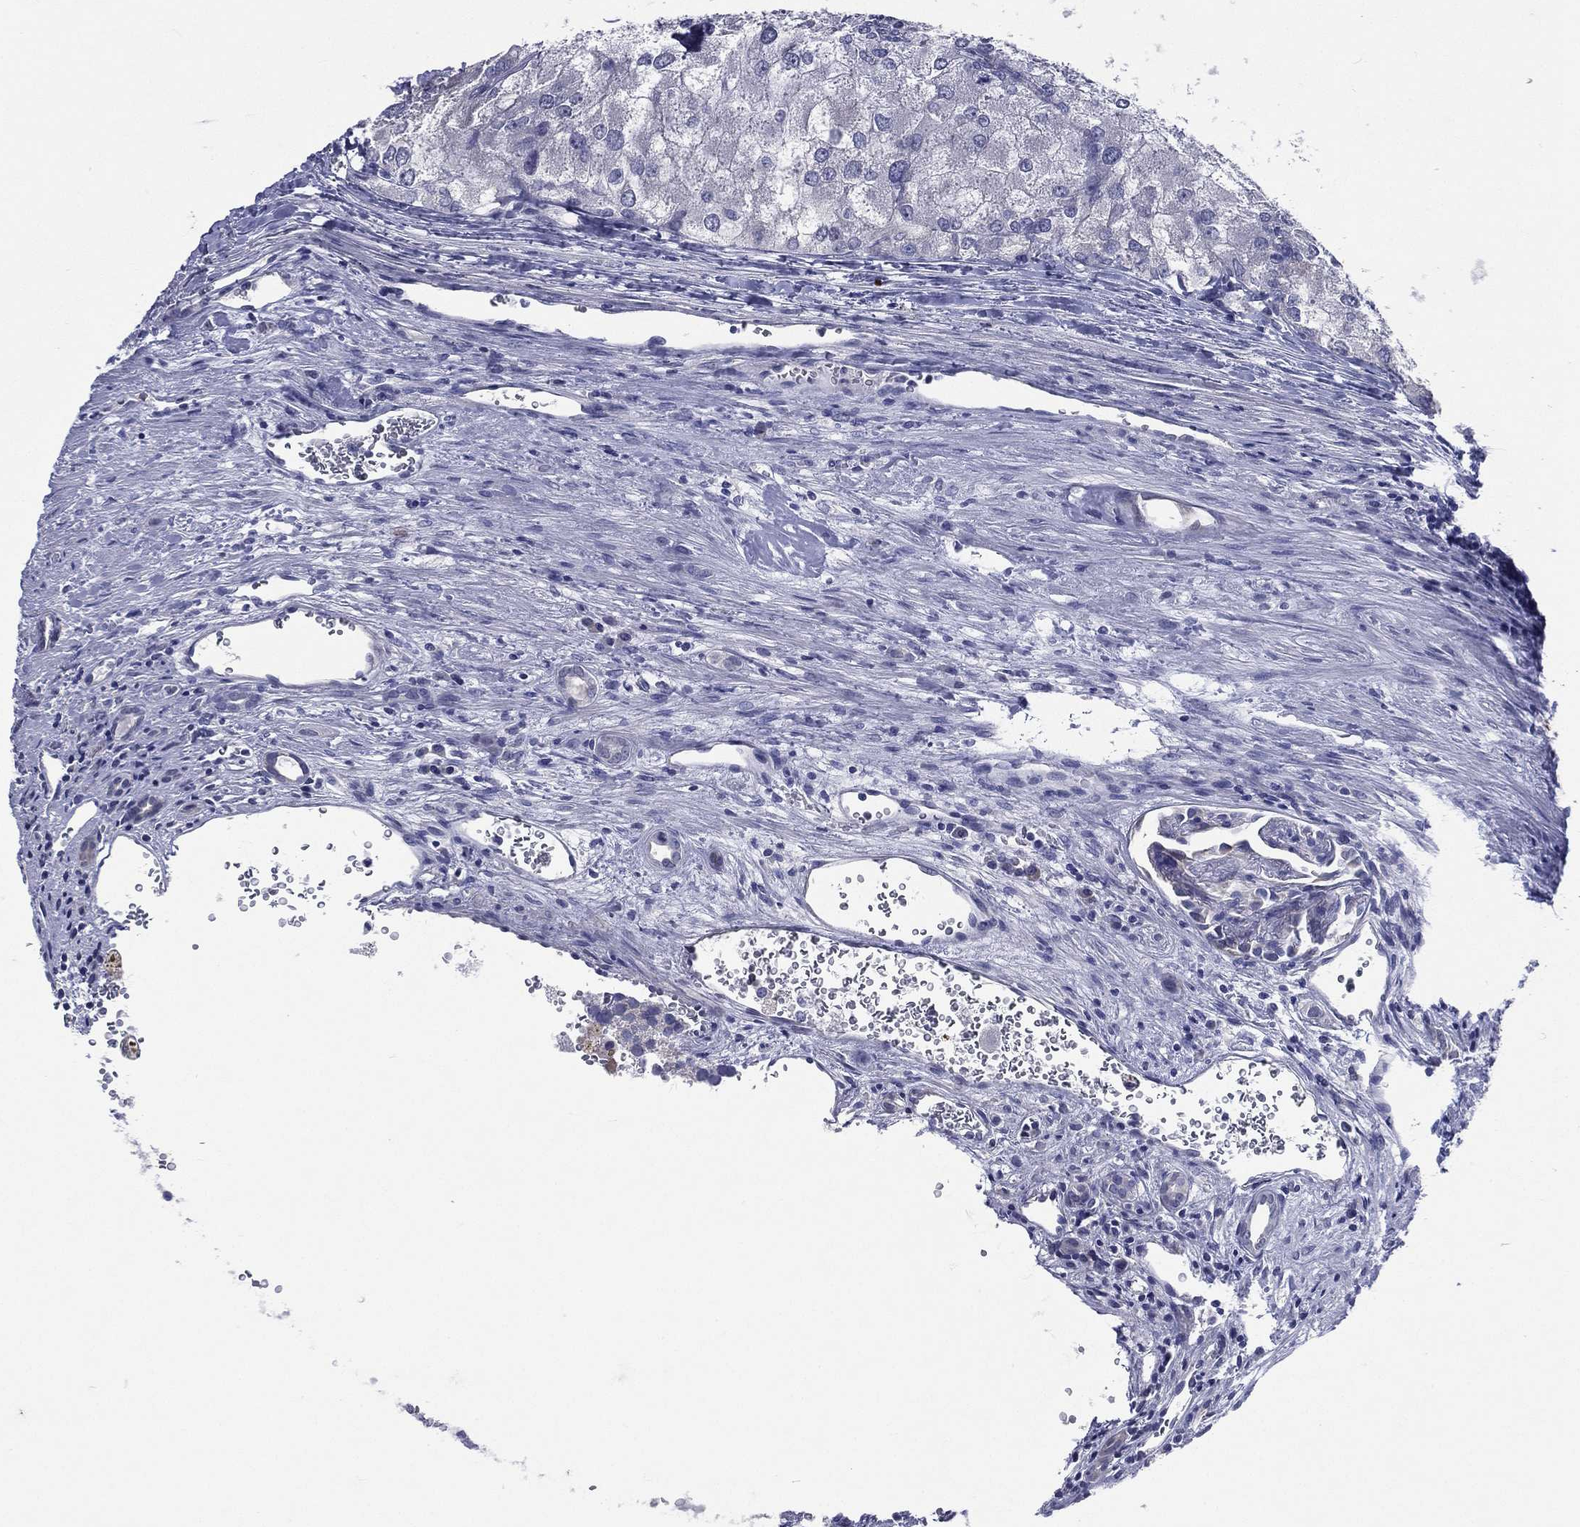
{"staining": {"intensity": "negative", "quantity": "none", "location": "none"}, "tissue": "renal cancer", "cell_type": "Tumor cells", "image_type": "cancer", "snomed": [{"axis": "morphology", "description": "Adenocarcinoma, NOS"}, {"axis": "topography", "description": "Kidney"}], "caption": "Tumor cells are negative for protein expression in human renal adenocarcinoma.", "gene": "TGM1", "patient": {"sex": "female", "age": 70}}